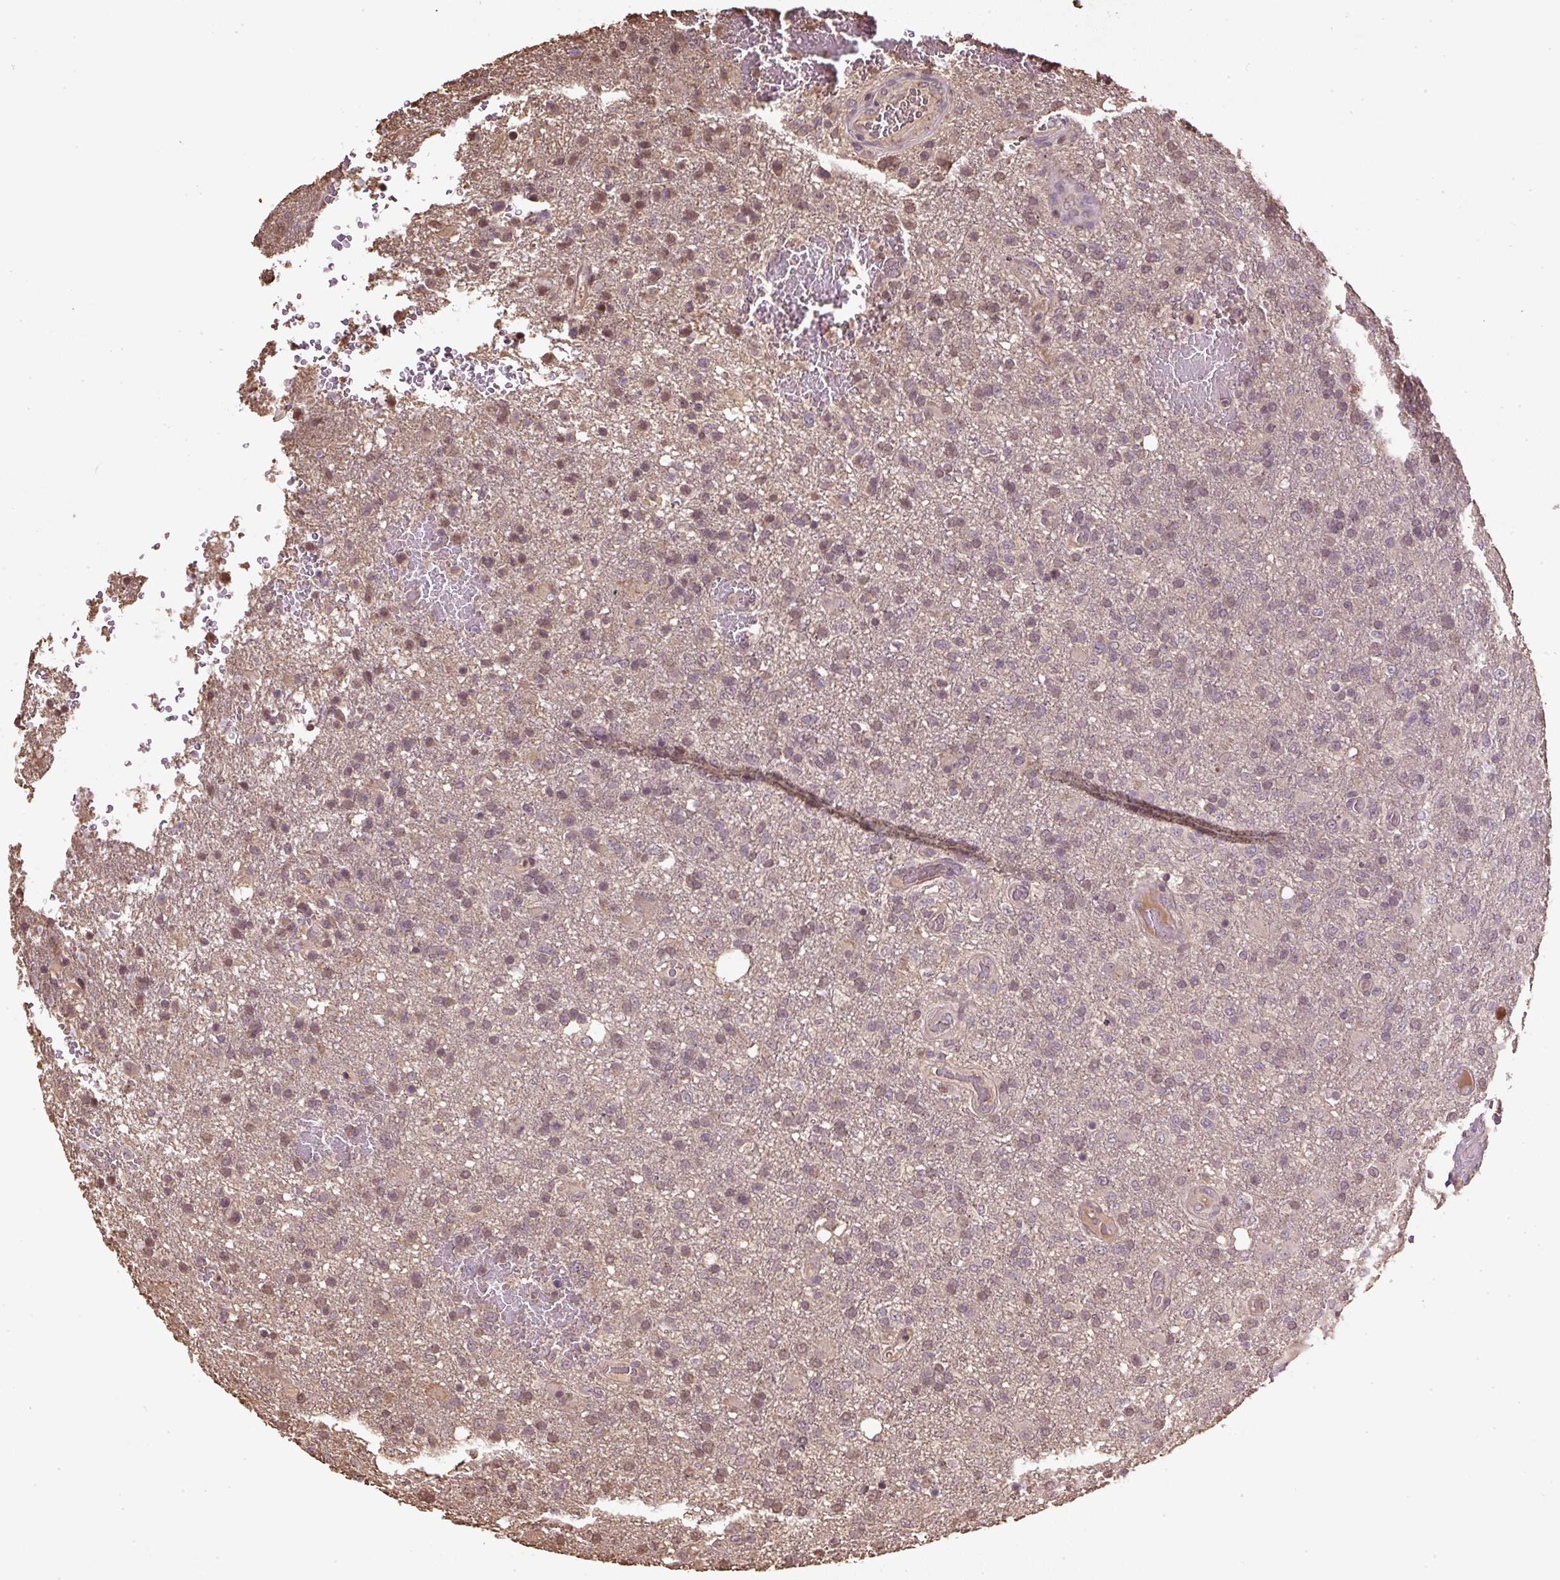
{"staining": {"intensity": "moderate", "quantity": ">75%", "location": "nuclear"}, "tissue": "glioma", "cell_type": "Tumor cells", "image_type": "cancer", "snomed": [{"axis": "morphology", "description": "Glioma, malignant, High grade"}, {"axis": "topography", "description": "Brain"}], "caption": "Immunohistochemistry (IHC) (DAB (3,3'-diaminobenzidine)) staining of malignant glioma (high-grade) exhibits moderate nuclear protein expression in approximately >75% of tumor cells. (DAB (3,3'-diaminobenzidine) = brown stain, brightfield microscopy at high magnification).", "gene": "TMEM170B", "patient": {"sex": "female", "age": 74}}